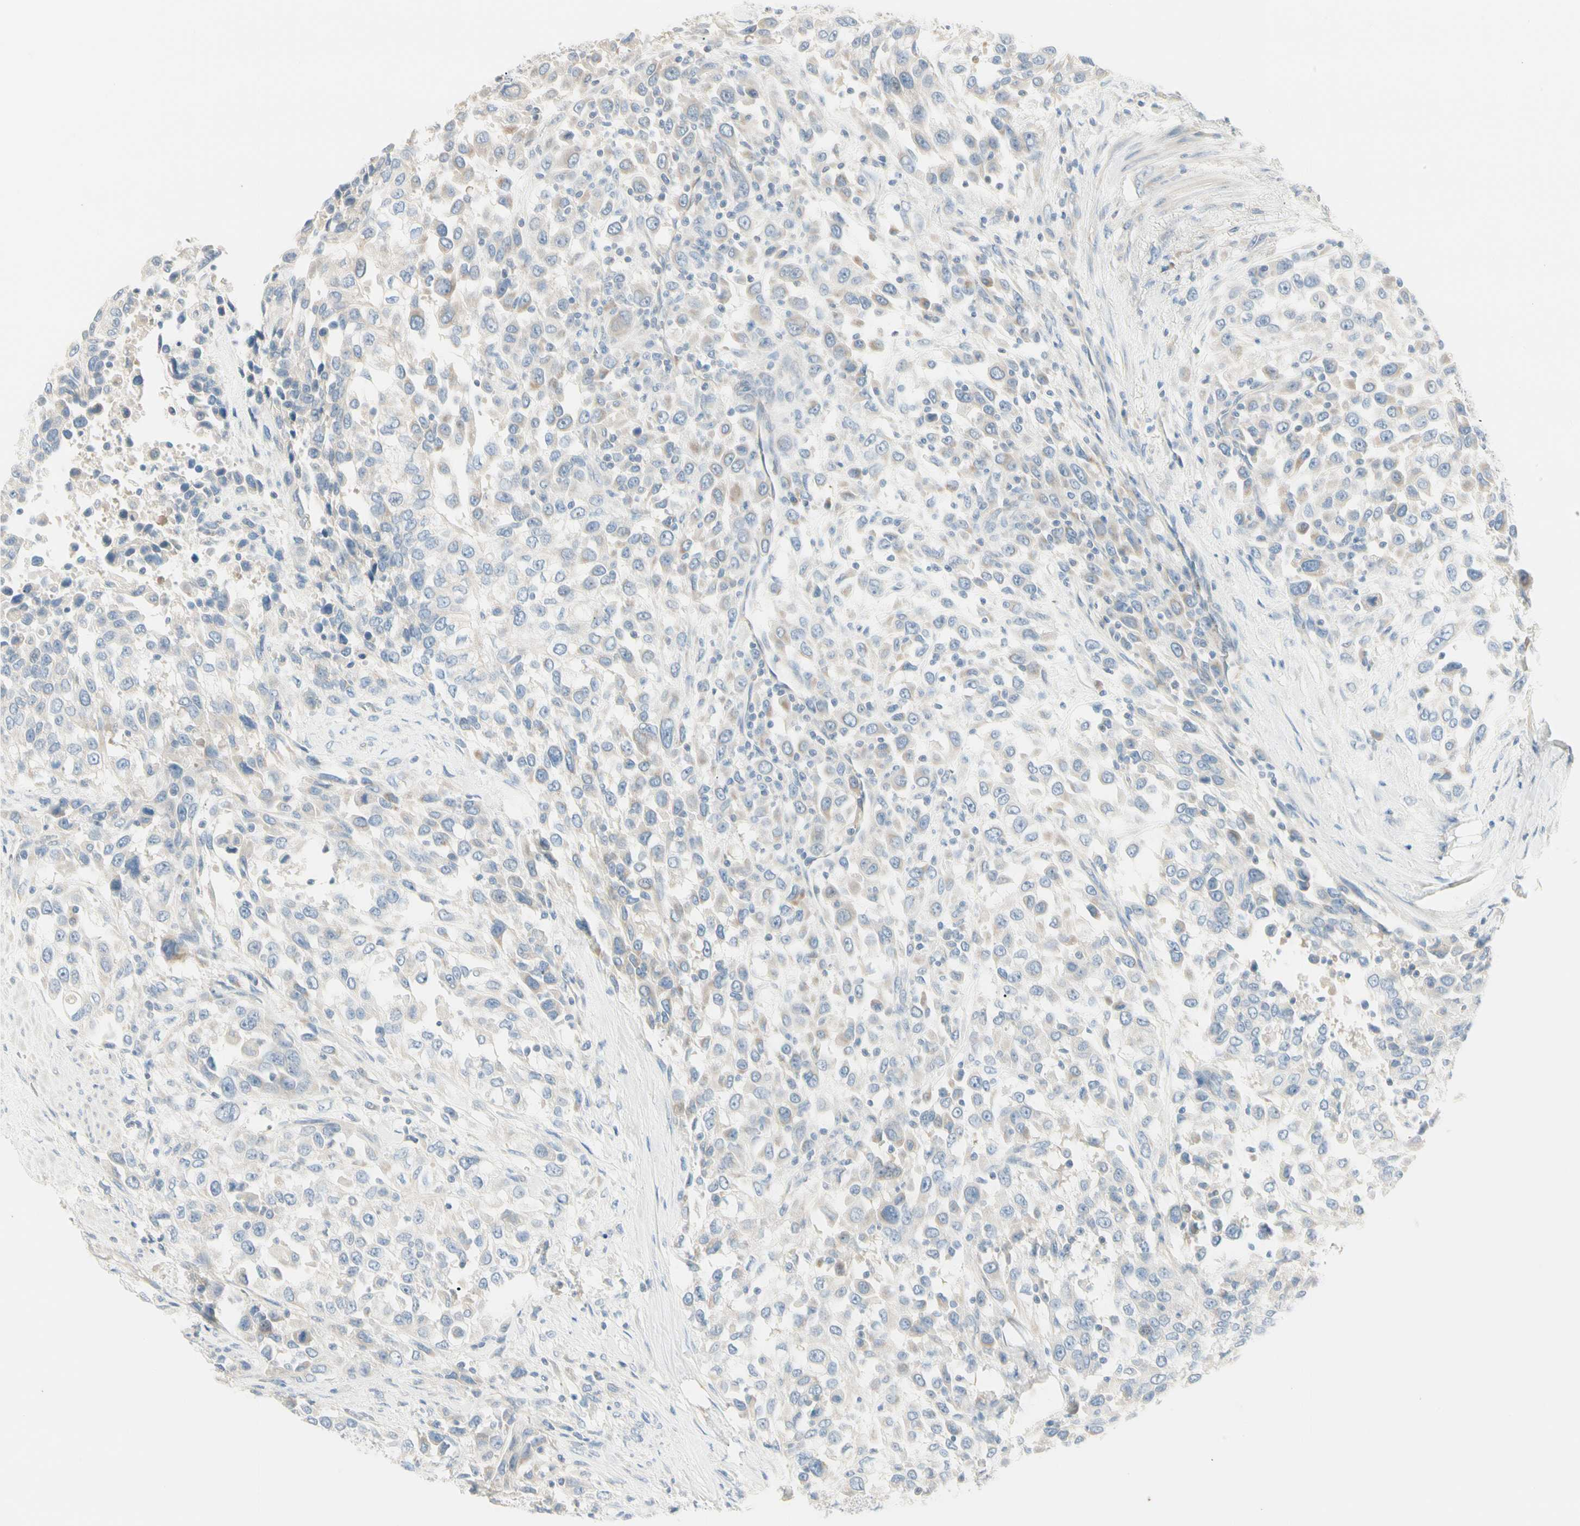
{"staining": {"intensity": "negative", "quantity": "none", "location": "none"}, "tissue": "urothelial cancer", "cell_type": "Tumor cells", "image_type": "cancer", "snomed": [{"axis": "morphology", "description": "Urothelial carcinoma, High grade"}, {"axis": "topography", "description": "Urinary bladder"}], "caption": "Immunohistochemistry micrograph of neoplastic tissue: human urothelial carcinoma (high-grade) stained with DAB (3,3'-diaminobenzidine) reveals no significant protein expression in tumor cells.", "gene": "ALDH18A1", "patient": {"sex": "female", "age": 80}}